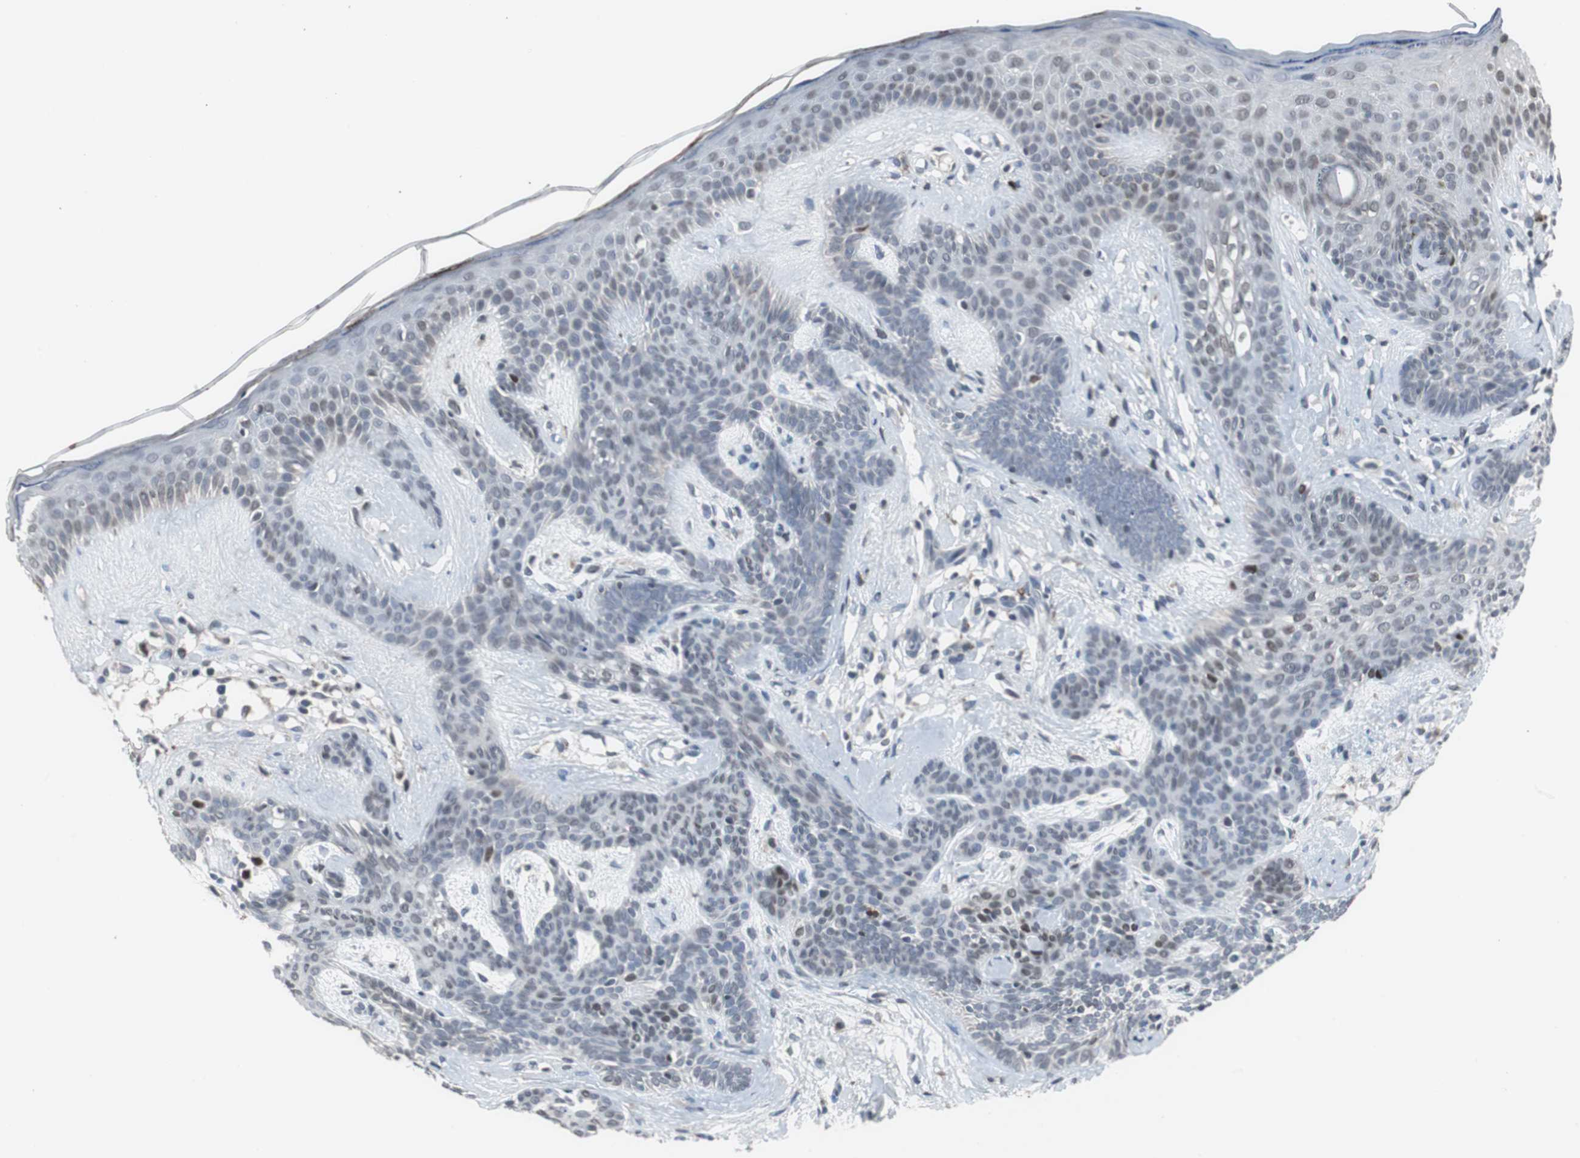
{"staining": {"intensity": "weak", "quantity": "<25%", "location": "nuclear"}, "tissue": "skin cancer", "cell_type": "Tumor cells", "image_type": "cancer", "snomed": [{"axis": "morphology", "description": "Developmental malformation"}, {"axis": "morphology", "description": "Basal cell carcinoma"}, {"axis": "topography", "description": "Skin"}], "caption": "Photomicrograph shows no significant protein staining in tumor cells of basal cell carcinoma (skin).", "gene": "FOXP4", "patient": {"sex": "female", "age": 62}}